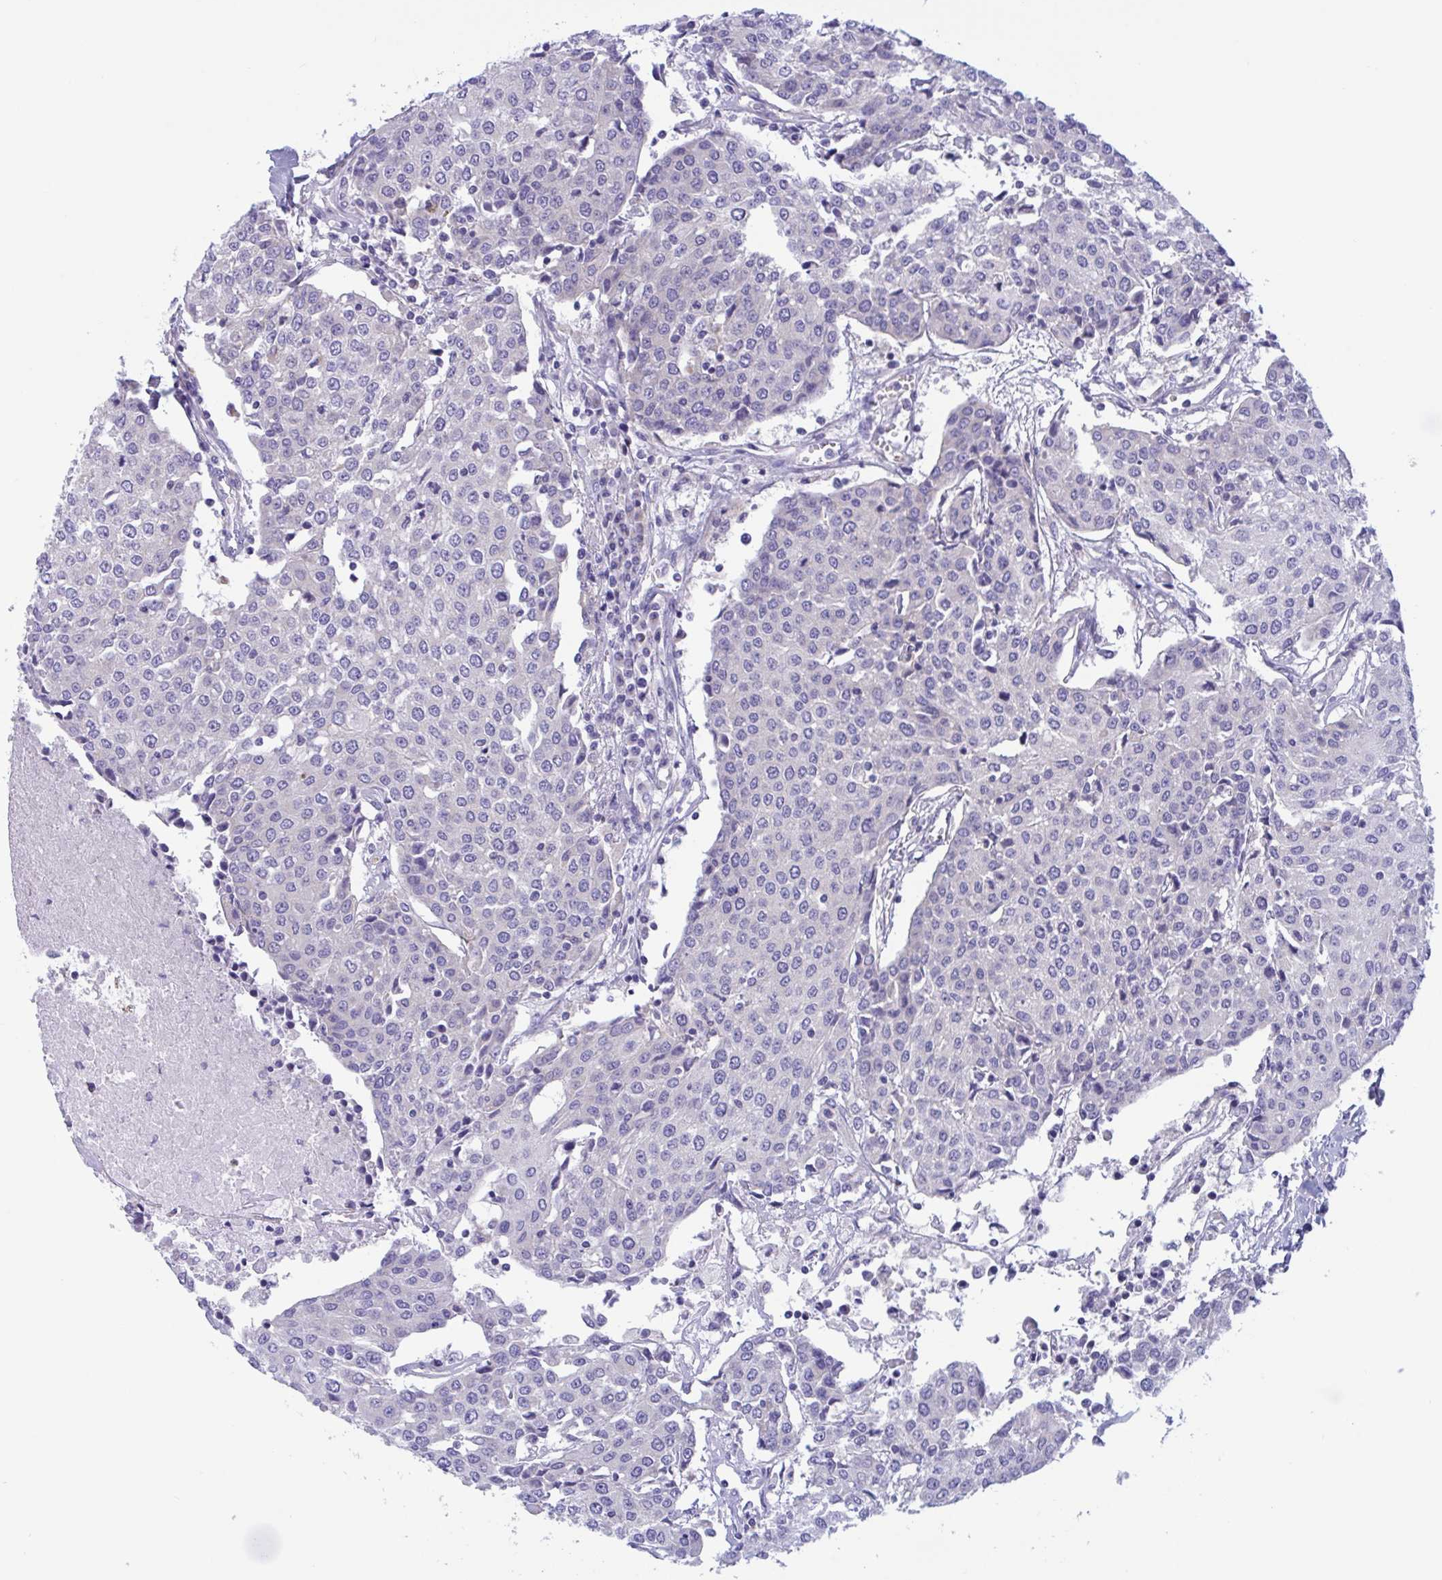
{"staining": {"intensity": "negative", "quantity": "none", "location": "none"}, "tissue": "urothelial cancer", "cell_type": "Tumor cells", "image_type": "cancer", "snomed": [{"axis": "morphology", "description": "Urothelial carcinoma, High grade"}, {"axis": "topography", "description": "Urinary bladder"}], "caption": "Urothelial carcinoma (high-grade) was stained to show a protein in brown. There is no significant expression in tumor cells. (Brightfield microscopy of DAB (3,3'-diaminobenzidine) IHC at high magnification).", "gene": "OXLD1", "patient": {"sex": "female", "age": 85}}